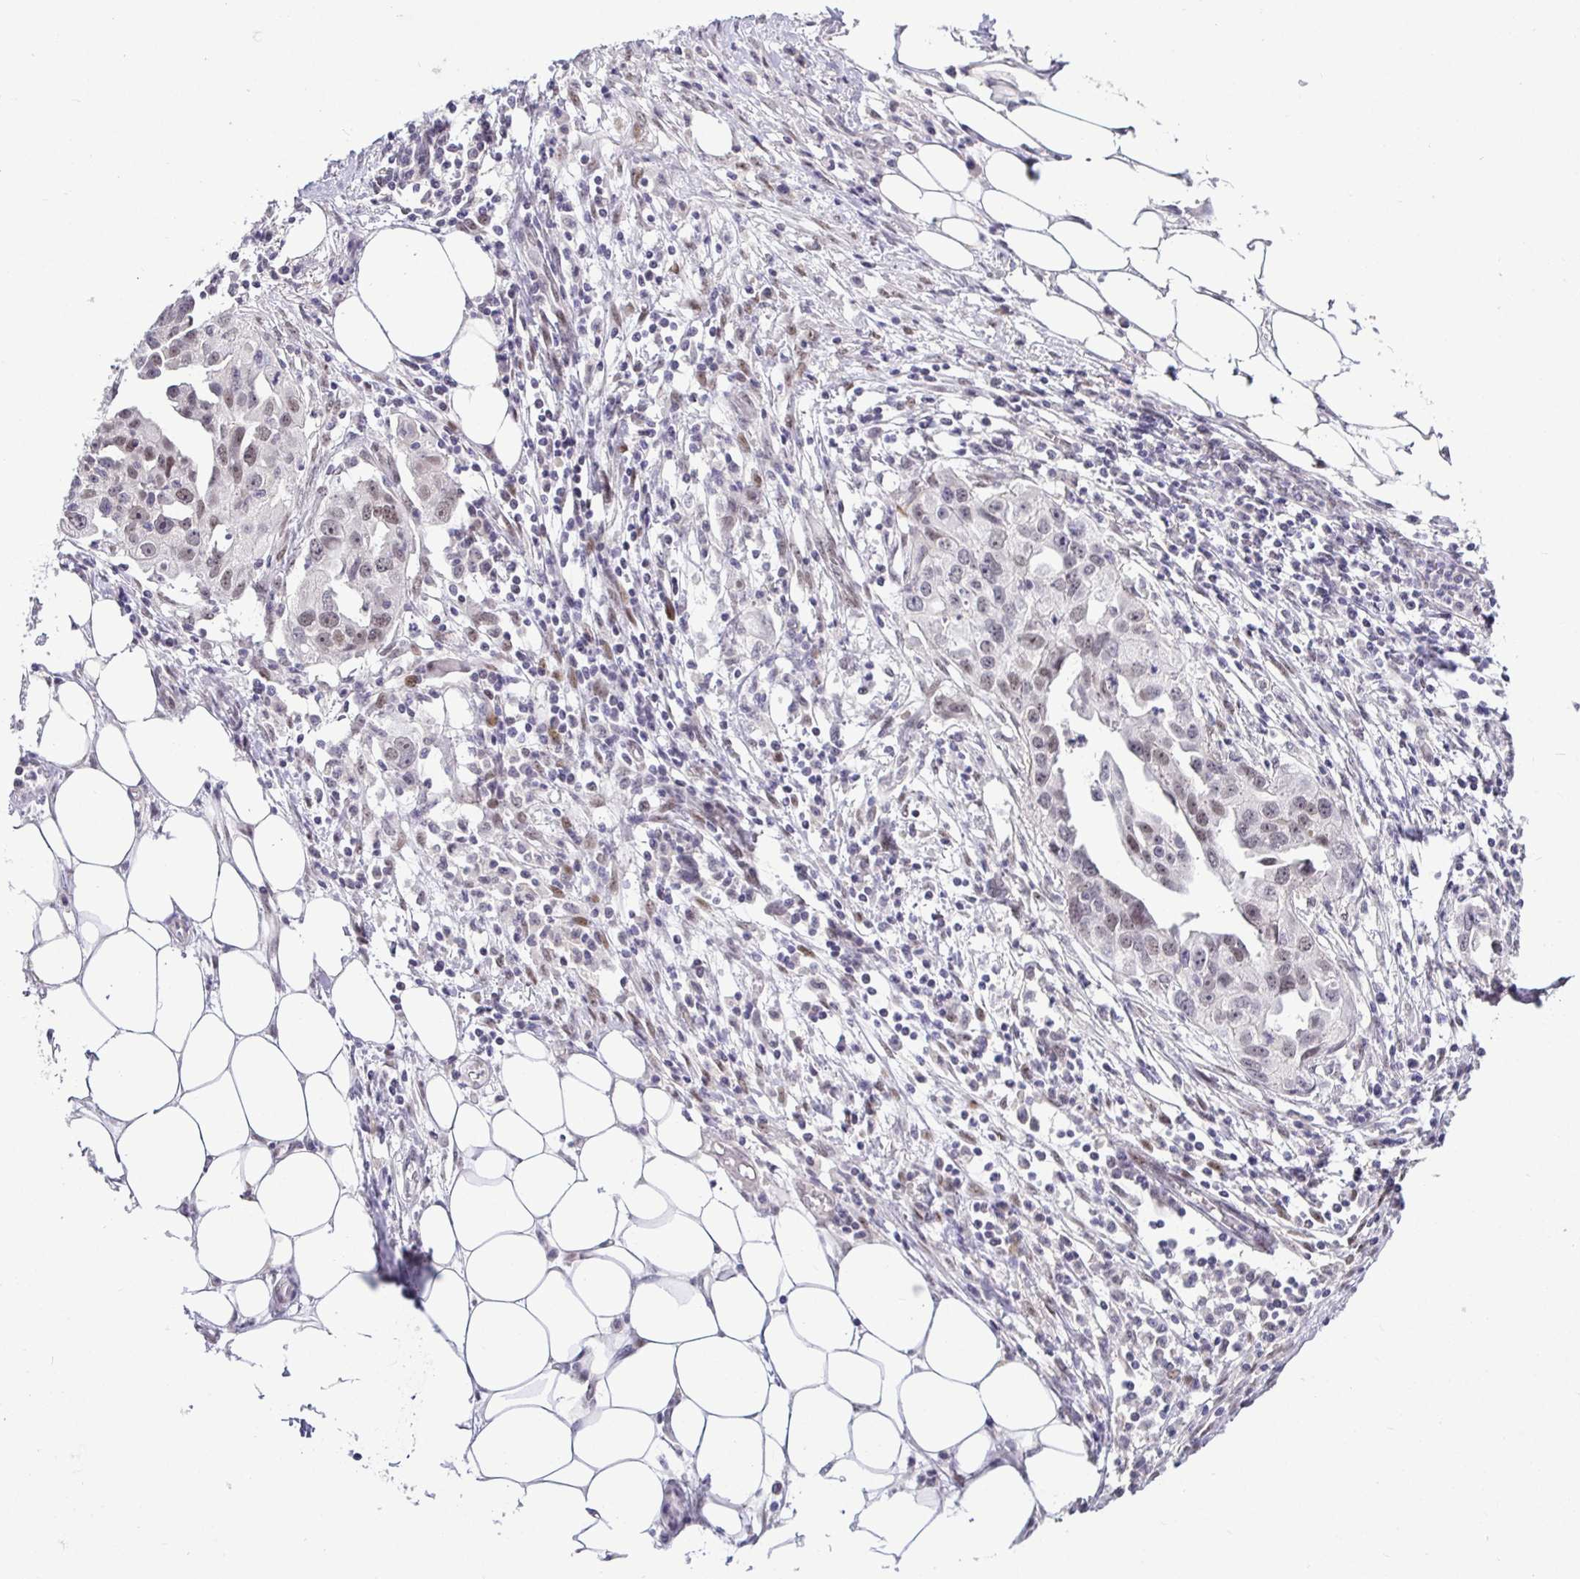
{"staining": {"intensity": "moderate", "quantity": "25%-75%", "location": "nuclear"}, "tissue": "ovarian cancer", "cell_type": "Tumor cells", "image_type": "cancer", "snomed": [{"axis": "morphology", "description": "Carcinoma, endometroid"}, {"axis": "morphology", "description": "Cystadenocarcinoma, serous, NOS"}, {"axis": "topography", "description": "Ovary"}], "caption": "IHC (DAB) staining of human serous cystadenocarcinoma (ovarian) shows moderate nuclear protein expression in about 25%-75% of tumor cells.", "gene": "NUP188", "patient": {"sex": "female", "age": 45}}